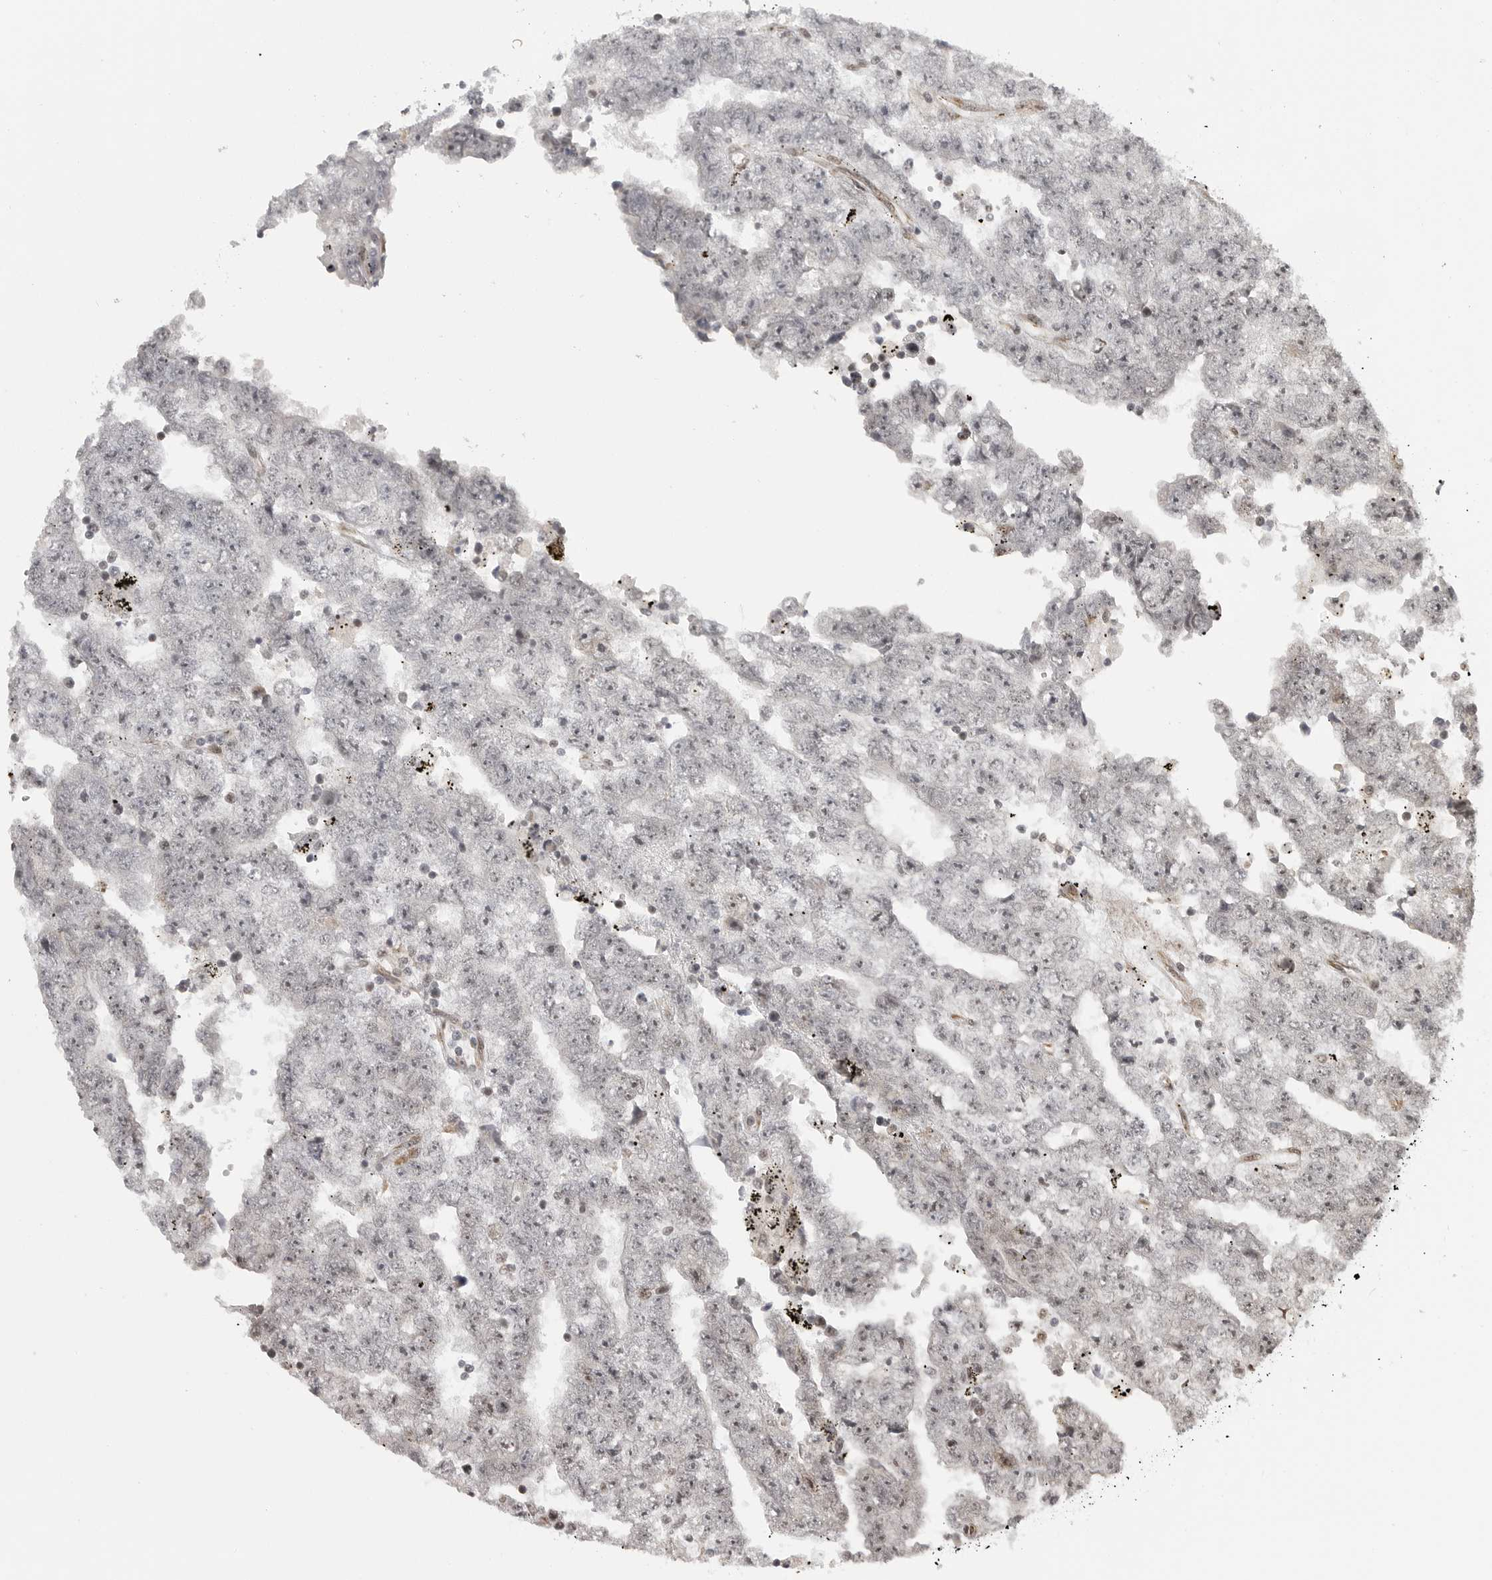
{"staining": {"intensity": "negative", "quantity": "none", "location": "none"}, "tissue": "testis cancer", "cell_type": "Tumor cells", "image_type": "cancer", "snomed": [{"axis": "morphology", "description": "Carcinoma, Embryonal, NOS"}, {"axis": "topography", "description": "Testis"}], "caption": "IHC of human testis cancer (embryonal carcinoma) demonstrates no positivity in tumor cells. (DAB (3,3'-diaminobenzidine) immunohistochemistry (IHC), high magnification).", "gene": "ISG20L2", "patient": {"sex": "male", "age": 25}}